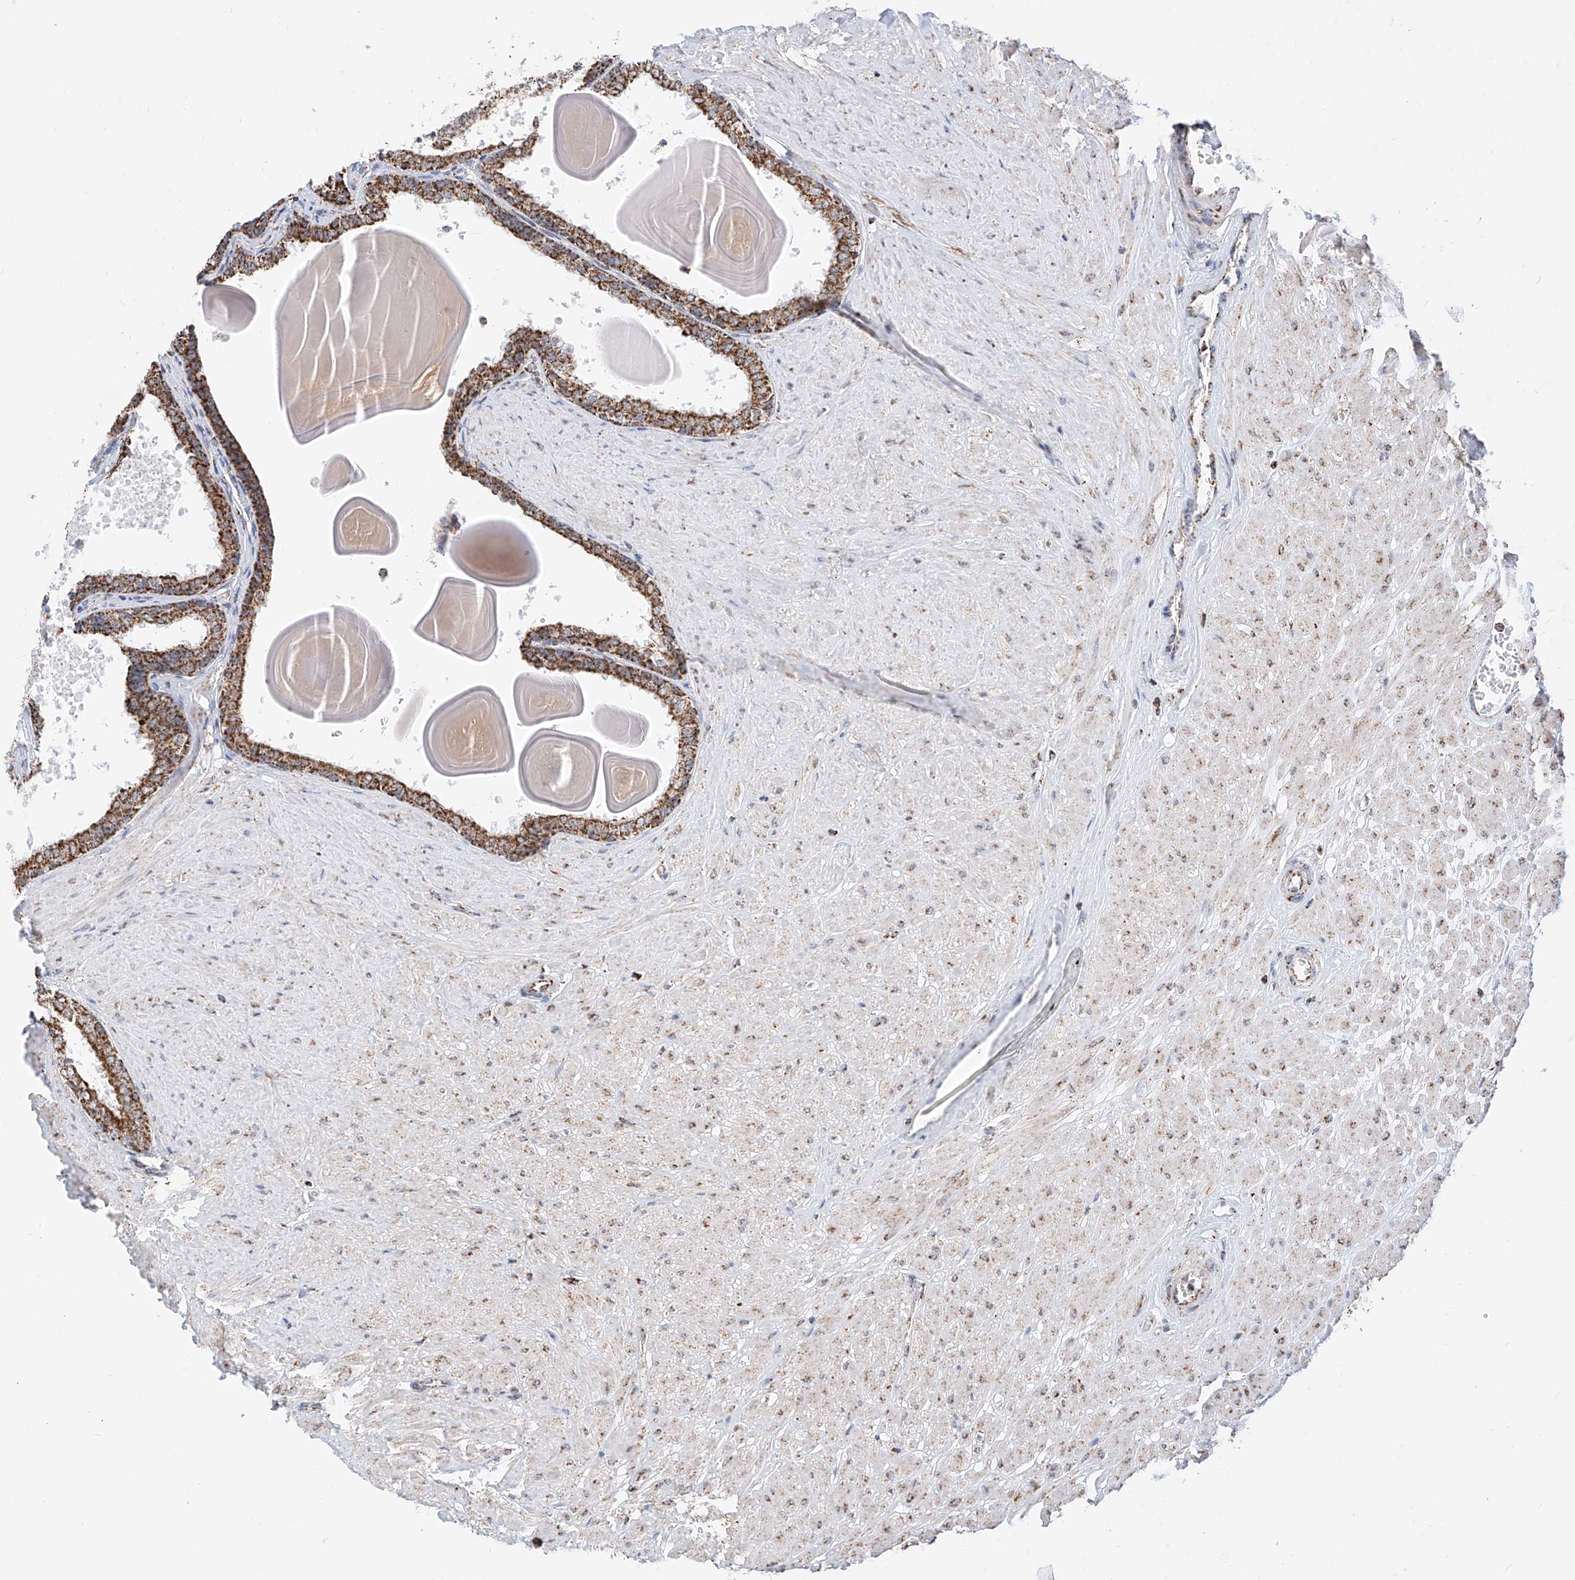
{"staining": {"intensity": "moderate", "quantity": ">75%", "location": "cytoplasmic/membranous"}, "tissue": "prostate", "cell_type": "Glandular cells", "image_type": "normal", "snomed": [{"axis": "morphology", "description": "Normal tissue, NOS"}, {"axis": "topography", "description": "Prostate"}], "caption": "DAB immunohistochemical staining of normal prostate reveals moderate cytoplasmic/membranous protein expression in approximately >75% of glandular cells.", "gene": "NALCN", "patient": {"sex": "male", "age": 48}}